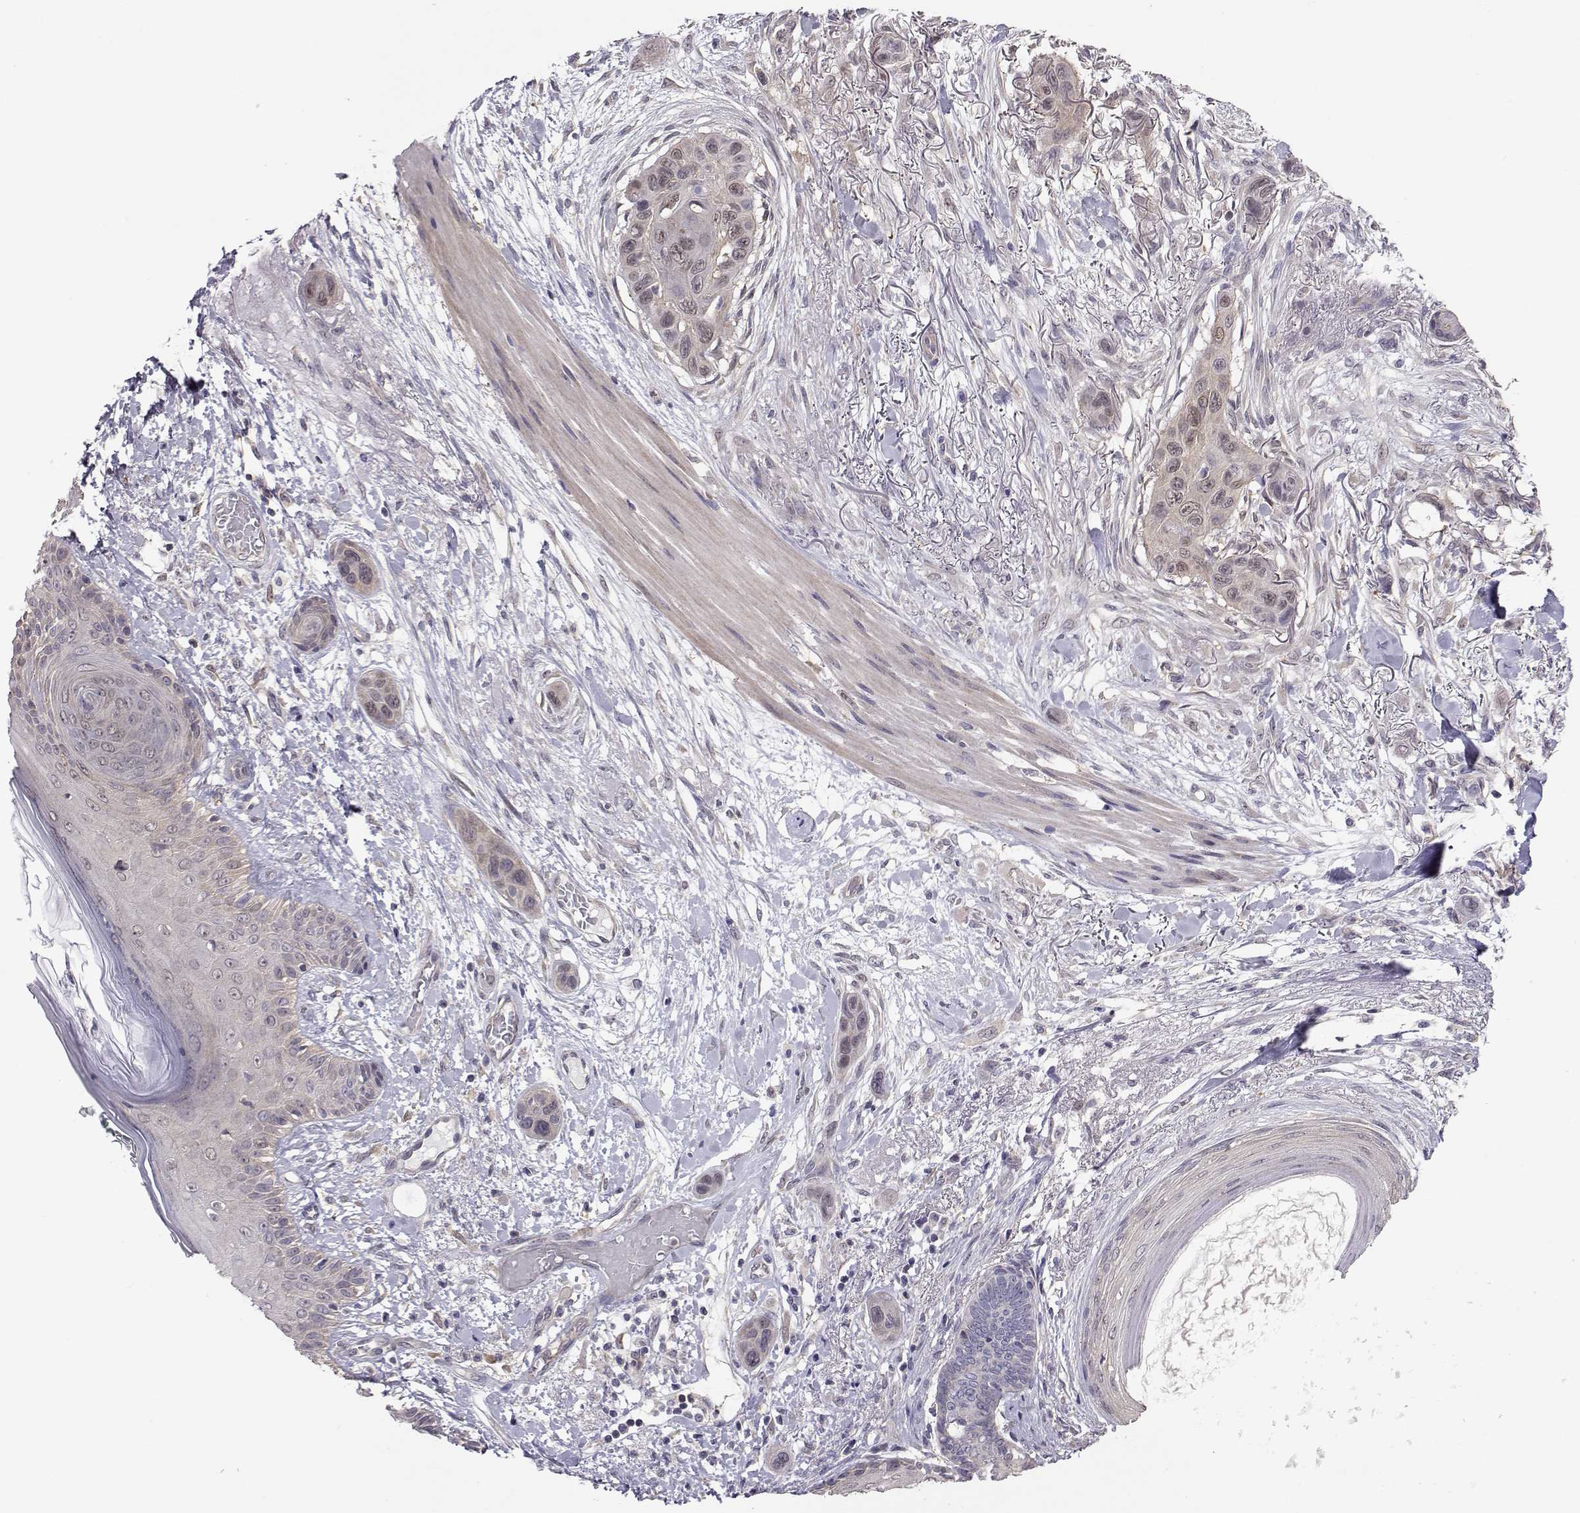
{"staining": {"intensity": "negative", "quantity": "none", "location": "none"}, "tissue": "skin cancer", "cell_type": "Tumor cells", "image_type": "cancer", "snomed": [{"axis": "morphology", "description": "Squamous cell carcinoma, NOS"}, {"axis": "topography", "description": "Skin"}], "caption": "Image shows no protein expression in tumor cells of skin squamous cell carcinoma tissue.", "gene": "NCAM2", "patient": {"sex": "male", "age": 79}}